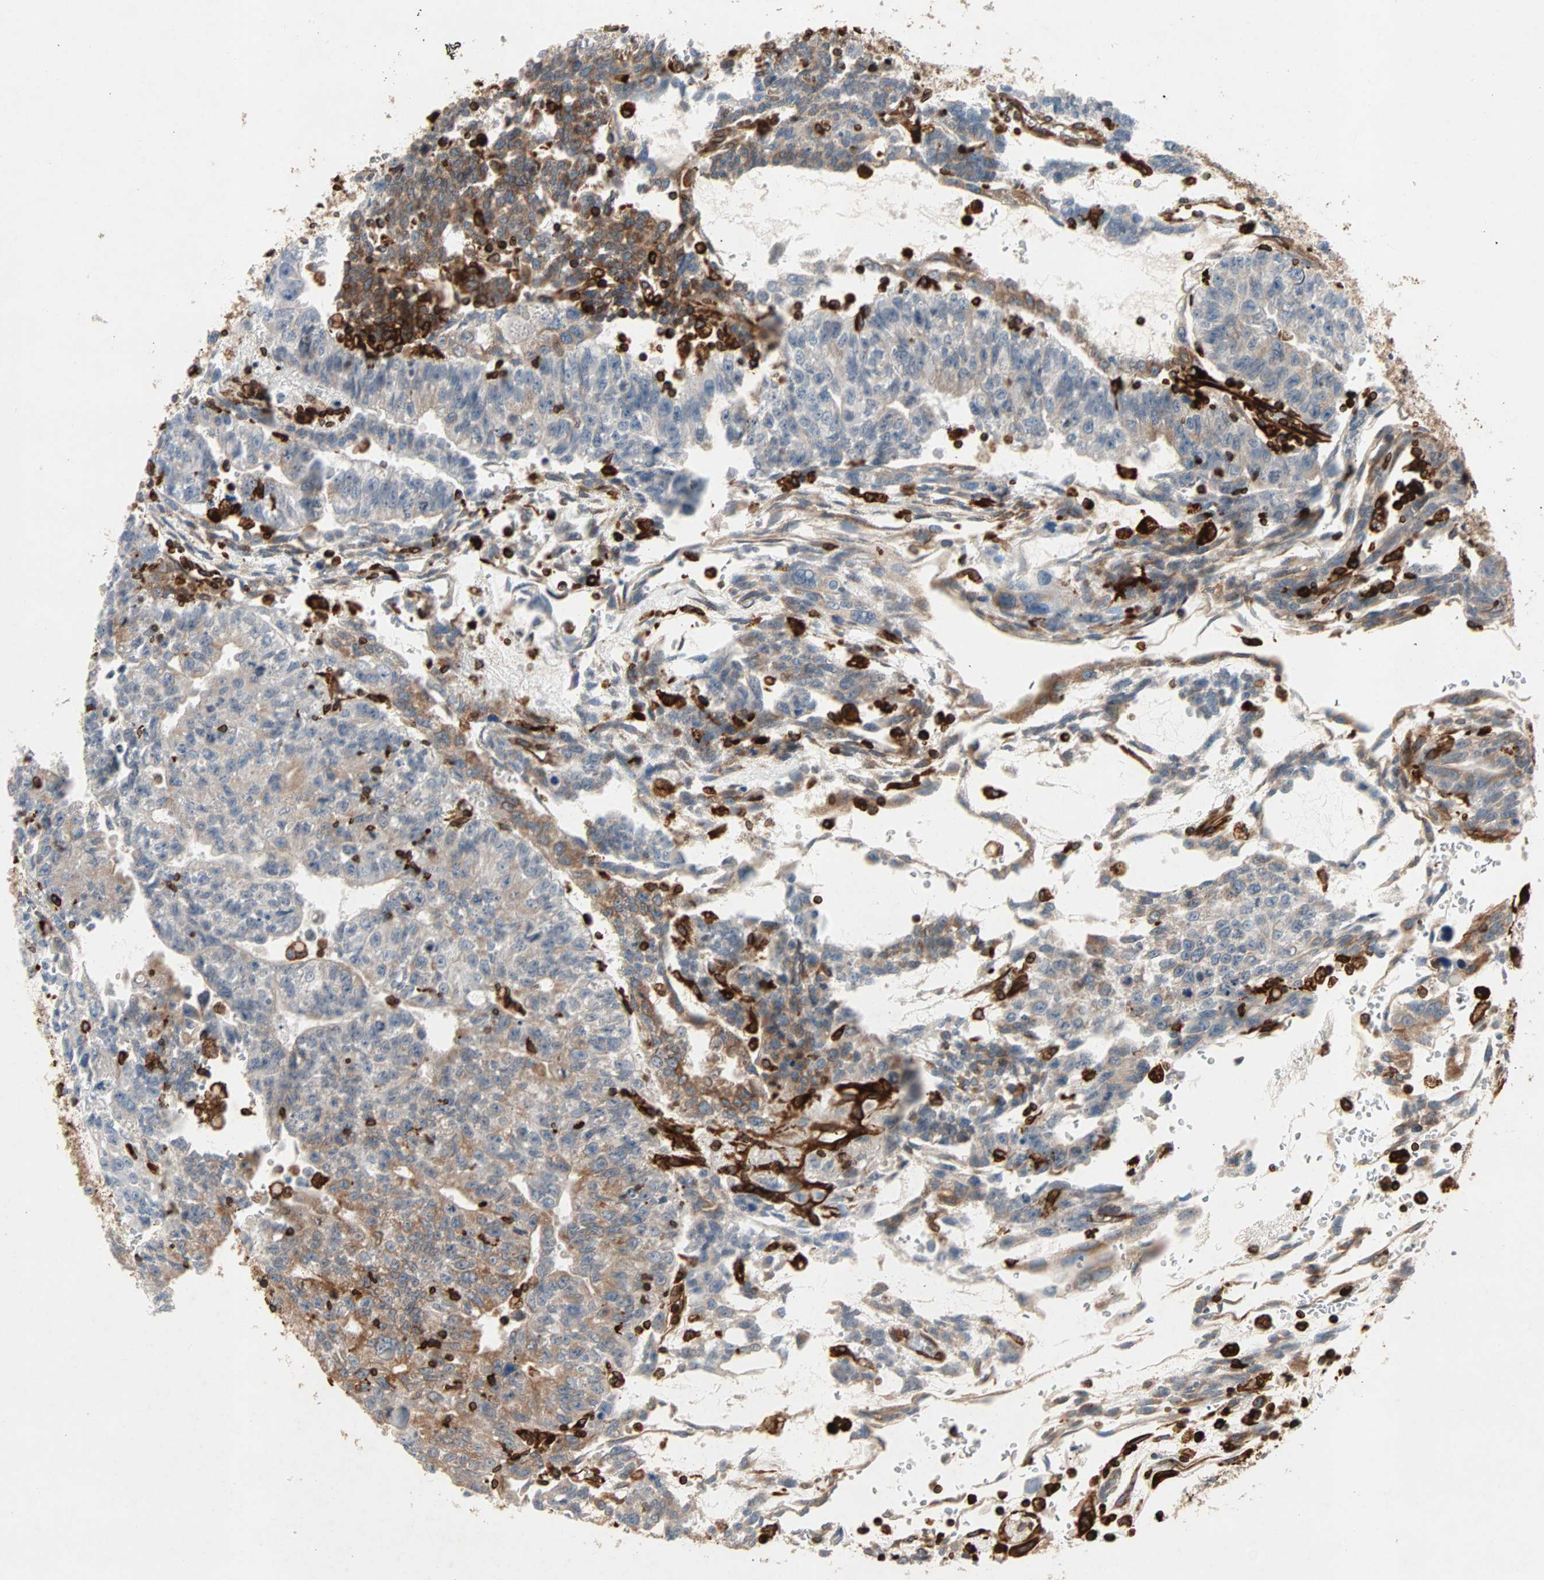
{"staining": {"intensity": "moderate", "quantity": "25%-75%", "location": "cytoplasmic/membranous"}, "tissue": "testis cancer", "cell_type": "Tumor cells", "image_type": "cancer", "snomed": [{"axis": "morphology", "description": "Seminoma, NOS"}, {"axis": "morphology", "description": "Carcinoma, Embryonal, NOS"}, {"axis": "topography", "description": "Testis"}], "caption": "A photomicrograph of testis cancer stained for a protein demonstrates moderate cytoplasmic/membranous brown staining in tumor cells.", "gene": "TAPBP", "patient": {"sex": "male", "age": 52}}